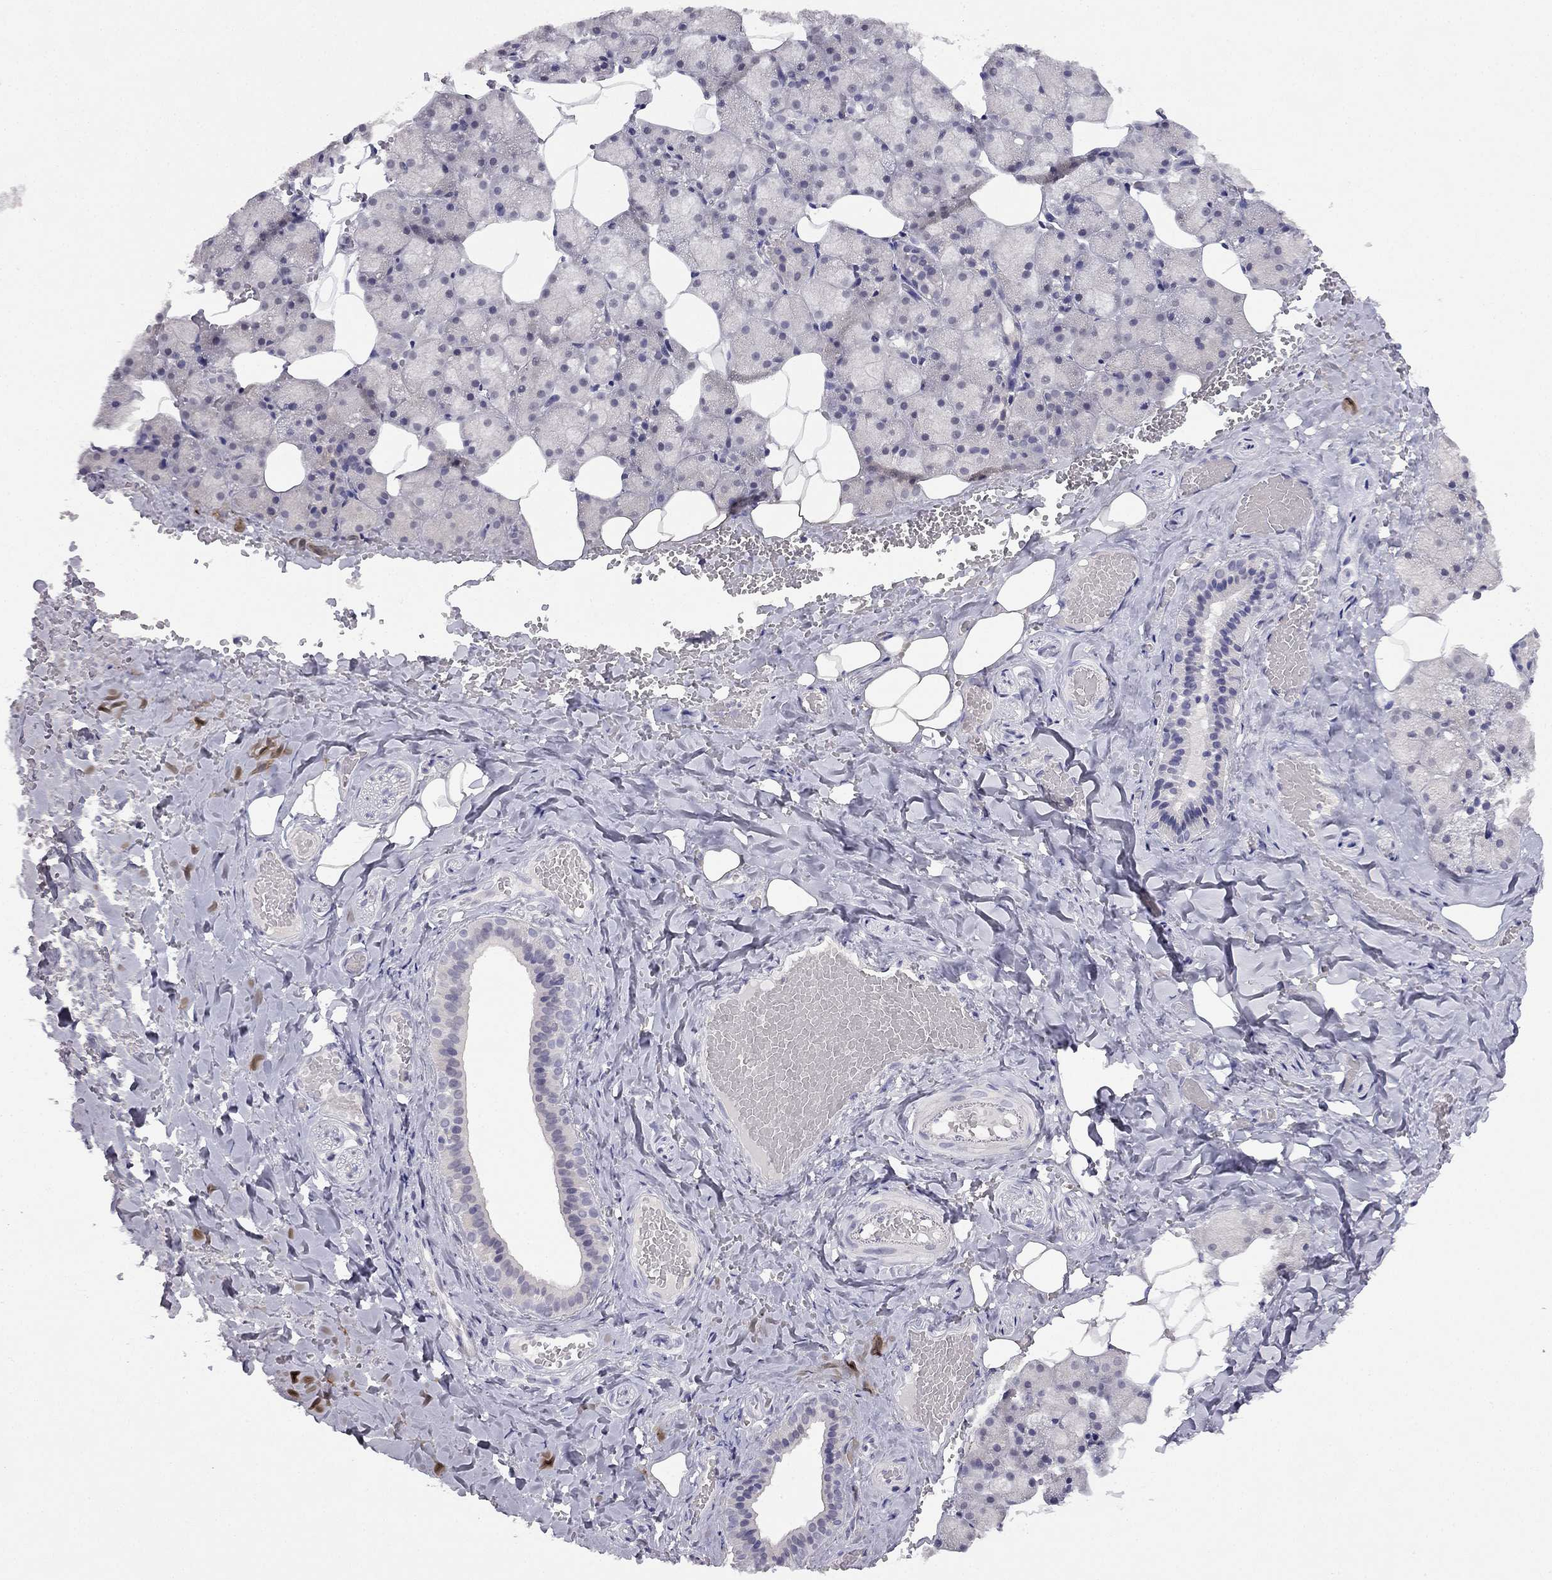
{"staining": {"intensity": "negative", "quantity": "none", "location": "none"}, "tissue": "salivary gland", "cell_type": "Glandular cells", "image_type": "normal", "snomed": [{"axis": "morphology", "description": "Normal tissue, NOS"}, {"axis": "topography", "description": "Salivary gland"}], "caption": "The photomicrograph exhibits no staining of glandular cells in benign salivary gland. Brightfield microscopy of immunohistochemistry (IHC) stained with DAB (brown) and hematoxylin (blue), captured at high magnification.", "gene": "C16orf89", "patient": {"sex": "male", "age": 38}}